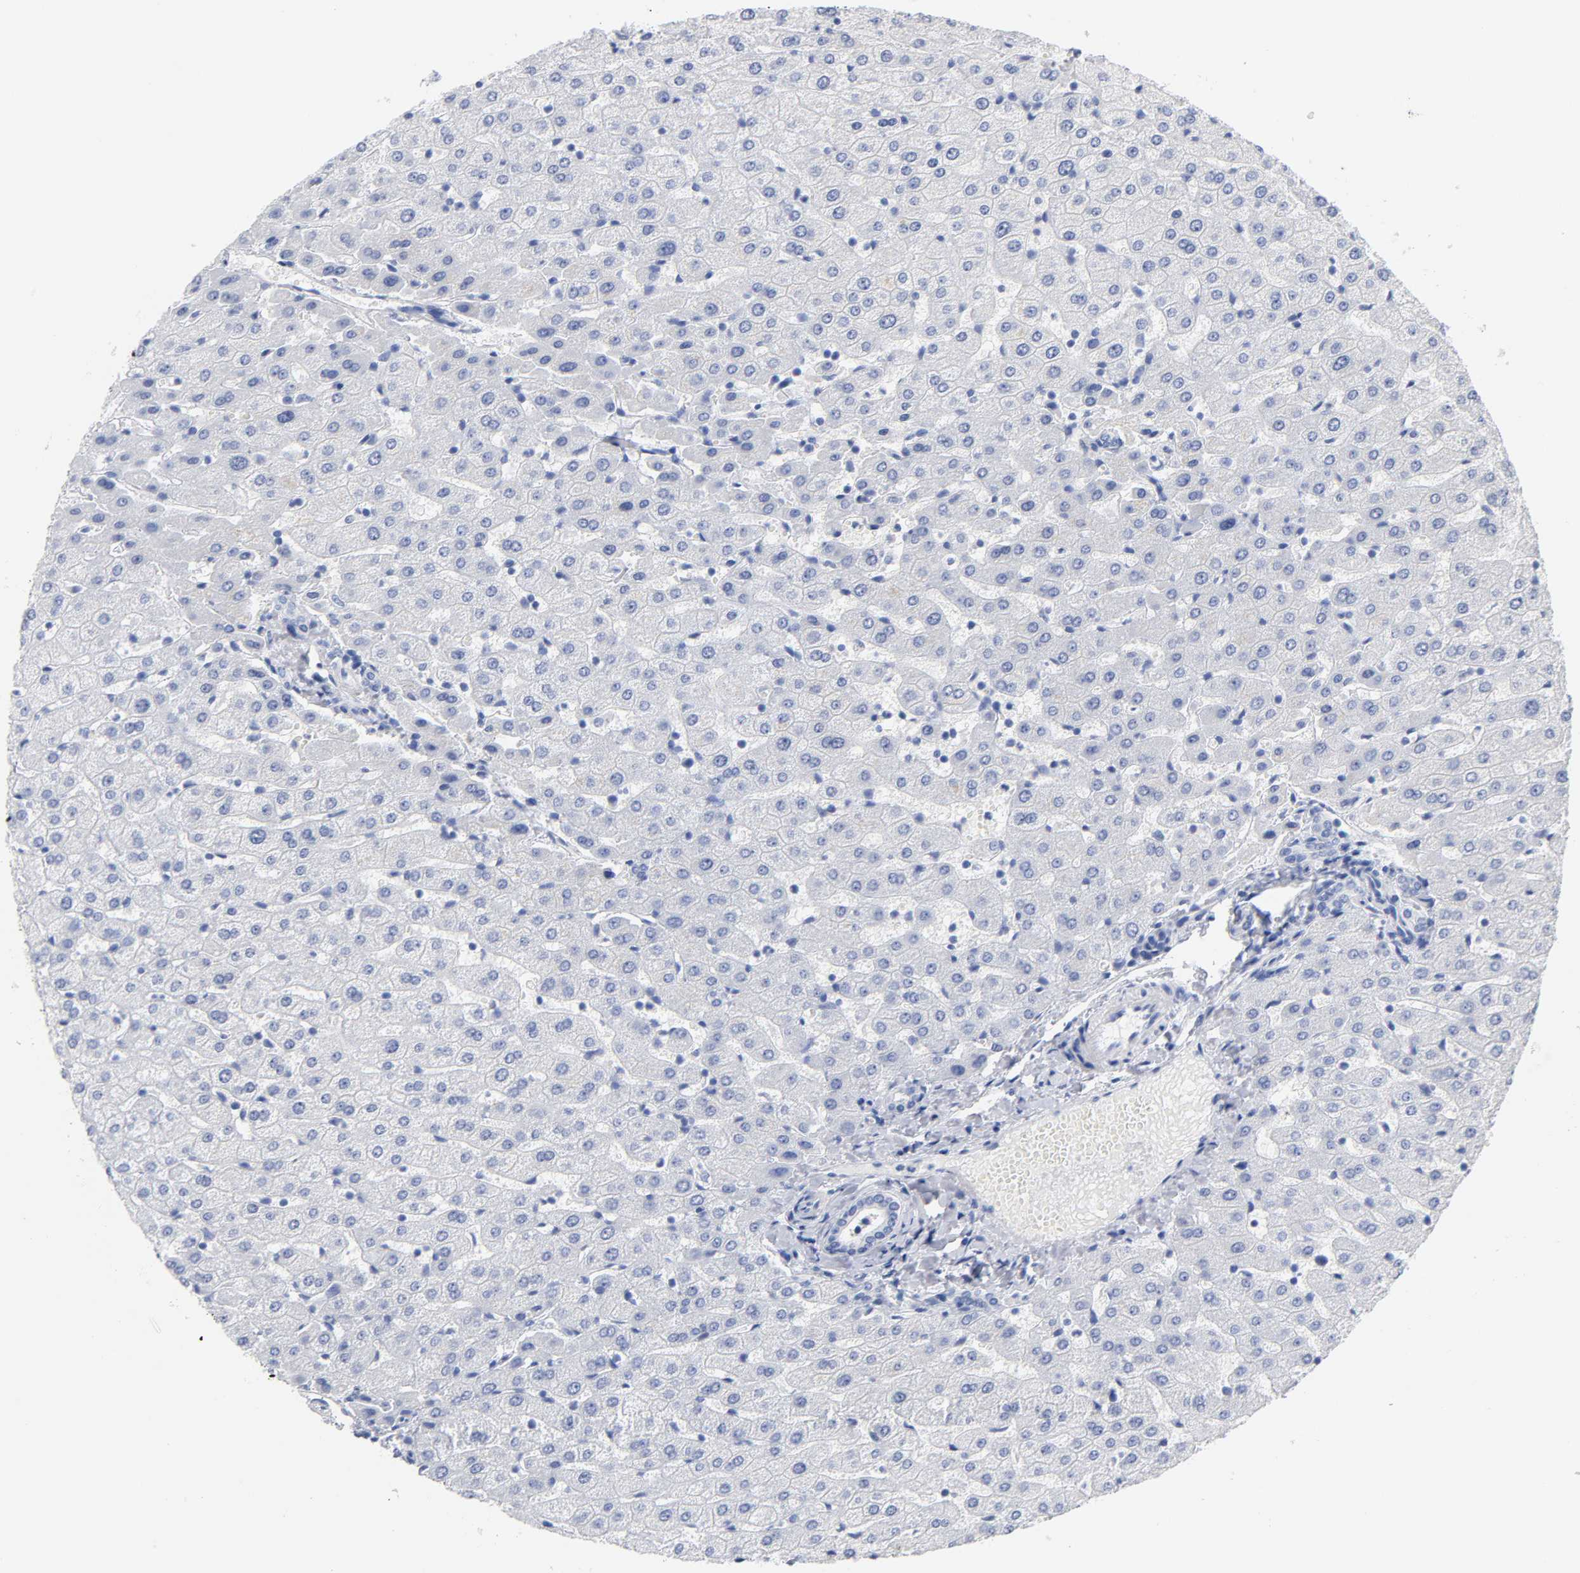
{"staining": {"intensity": "negative", "quantity": "none", "location": "none"}, "tissue": "liver", "cell_type": "Cholangiocytes", "image_type": "normal", "snomed": [{"axis": "morphology", "description": "Normal tissue, NOS"}, {"axis": "morphology", "description": "Fibrosis, NOS"}, {"axis": "topography", "description": "Liver"}], "caption": "High magnification brightfield microscopy of unremarkable liver stained with DAB (3,3'-diaminobenzidine) (brown) and counterstained with hematoxylin (blue): cholangiocytes show no significant staining. (Immunohistochemistry (ihc), brightfield microscopy, high magnification).", "gene": "CRABP2", "patient": {"sex": "female", "age": 29}}